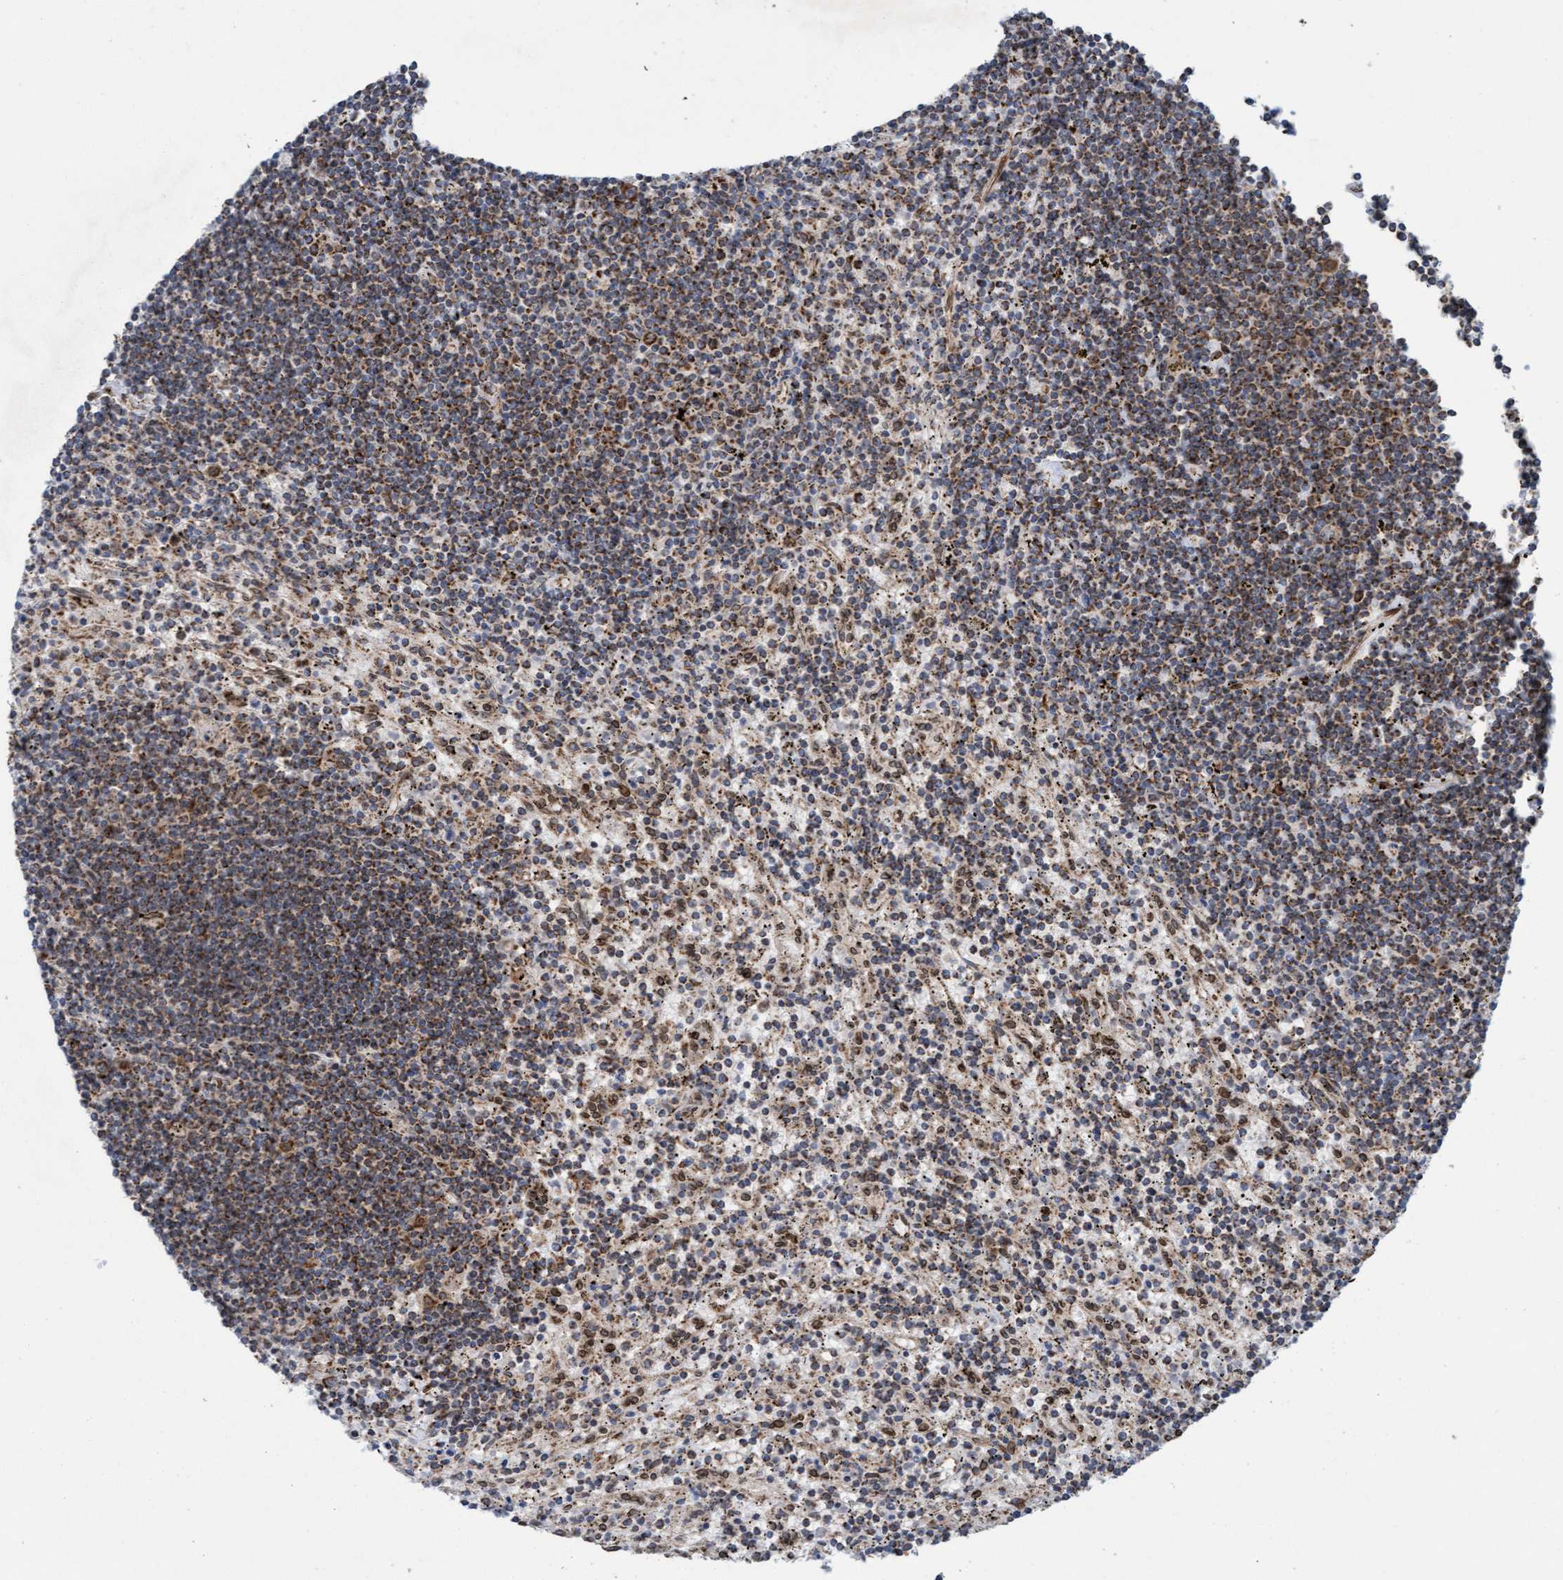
{"staining": {"intensity": "moderate", "quantity": ">75%", "location": "cytoplasmic/membranous"}, "tissue": "lymphoma", "cell_type": "Tumor cells", "image_type": "cancer", "snomed": [{"axis": "morphology", "description": "Malignant lymphoma, non-Hodgkin's type, Low grade"}, {"axis": "topography", "description": "Spleen"}], "caption": "Moderate cytoplasmic/membranous protein positivity is identified in approximately >75% of tumor cells in lymphoma.", "gene": "MRPS23", "patient": {"sex": "male", "age": 76}}